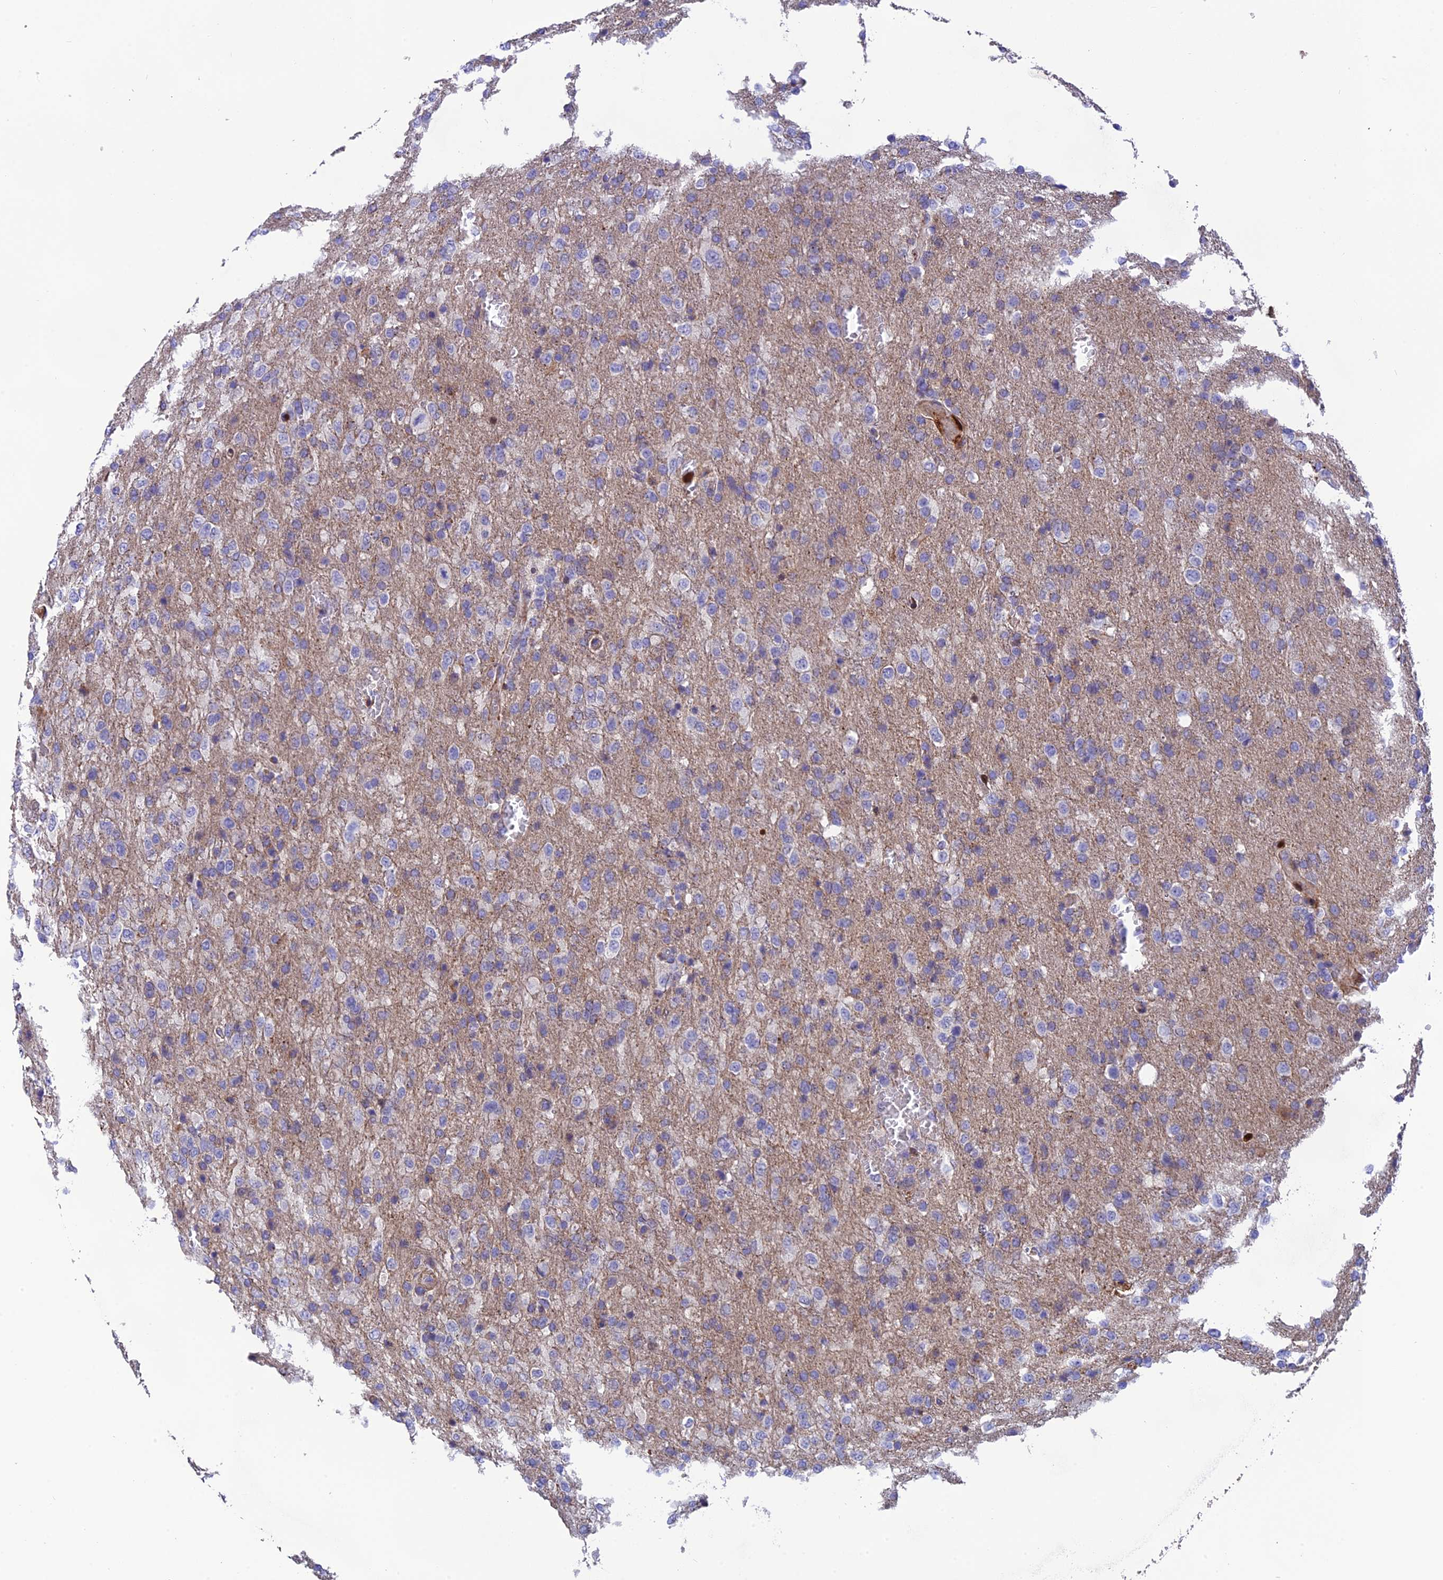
{"staining": {"intensity": "negative", "quantity": "none", "location": "none"}, "tissue": "glioma", "cell_type": "Tumor cells", "image_type": "cancer", "snomed": [{"axis": "morphology", "description": "Glioma, malignant, High grade"}, {"axis": "topography", "description": "Brain"}], "caption": "High magnification brightfield microscopy of malignant glioma (high-grade) stained with DAB (brown) and counterstained with hematoxylin (blue): tumor cells show no significant expression. Nuclei are stained in blue.", "gene": "CPSF4L", "patient": {"sex": "female", "age": 74}}